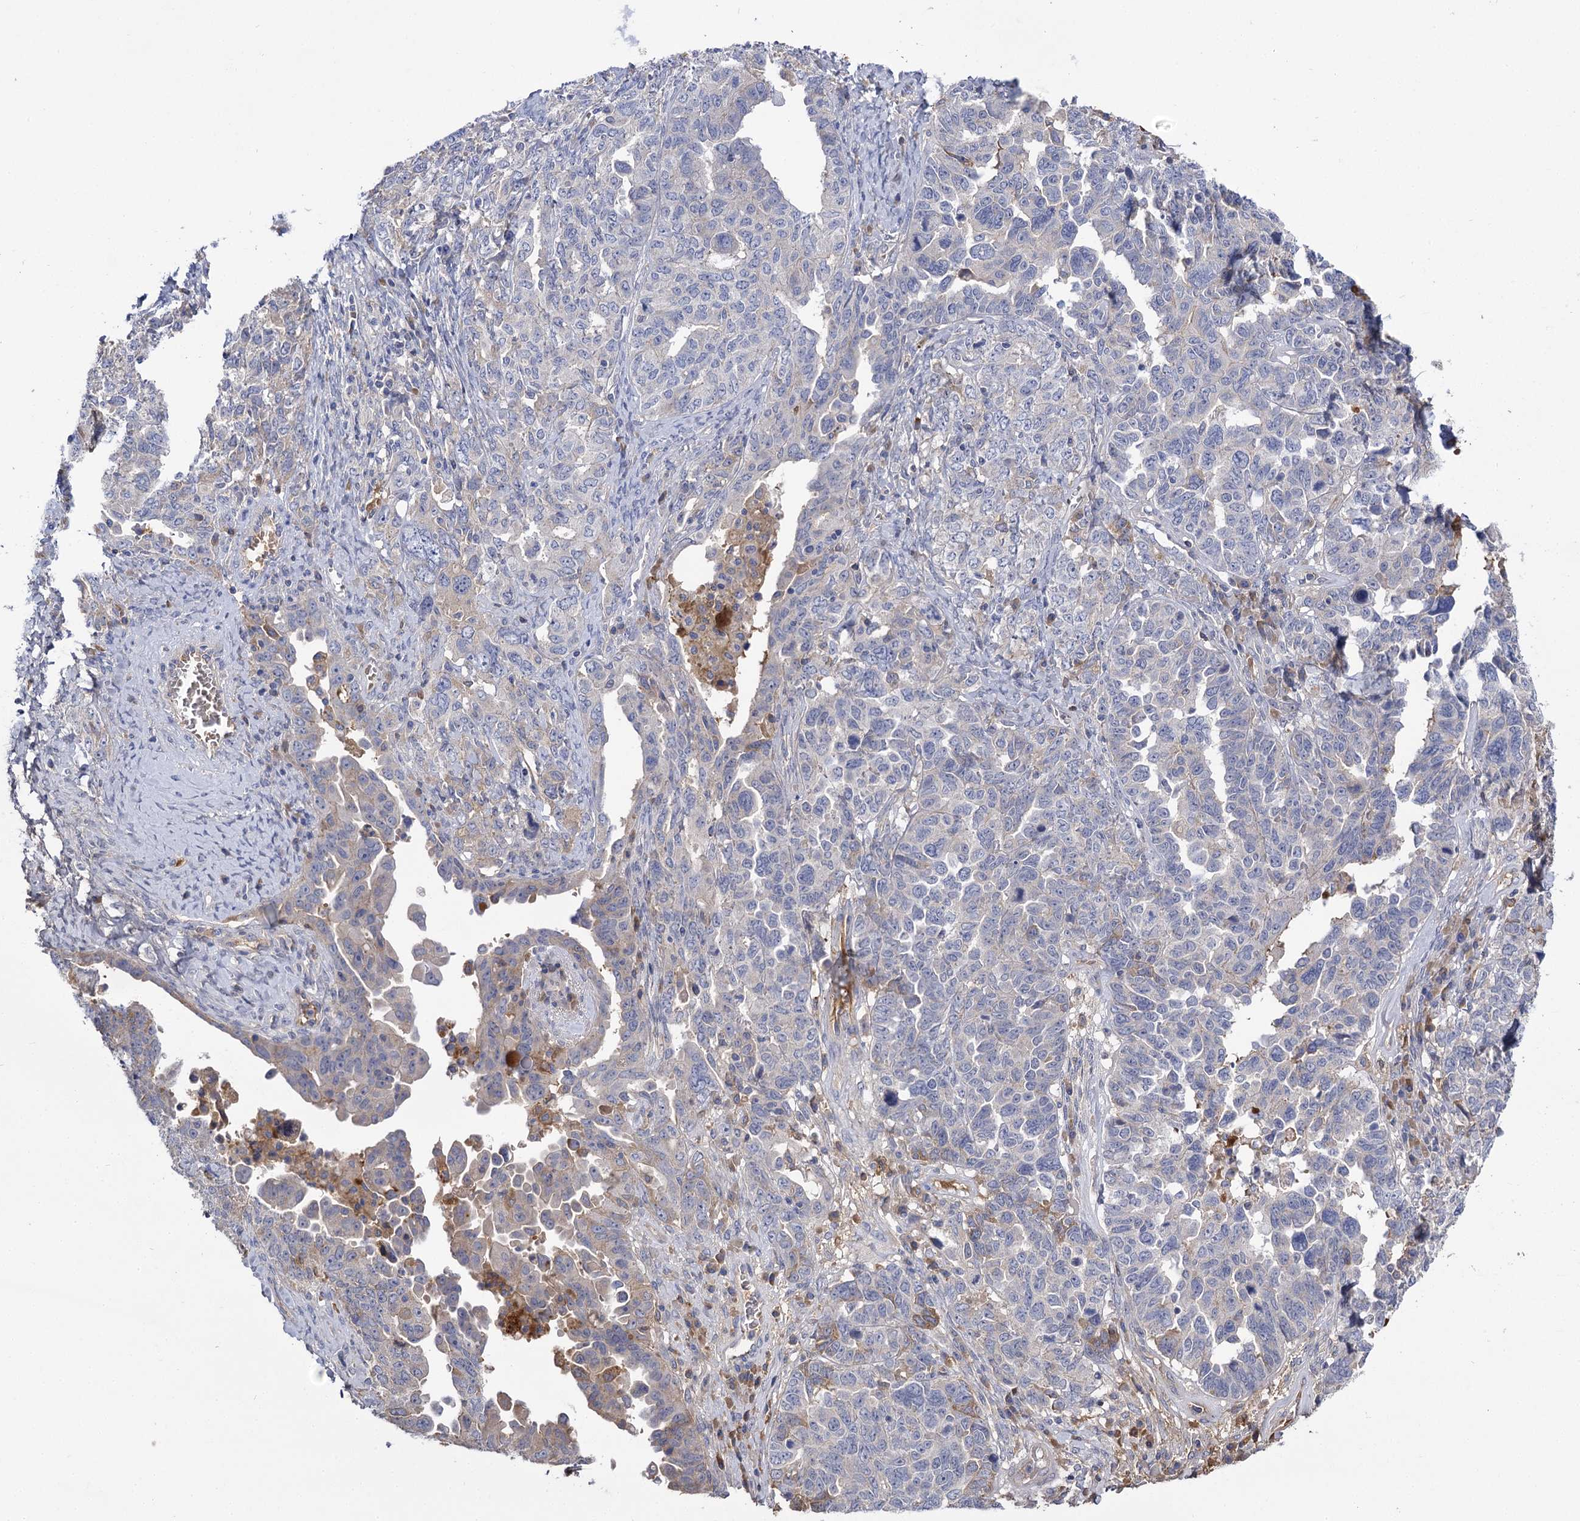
{"staining": {"intensity": "weak", "quantity": "<25%", "location": "cytoplasmic/membranous"}, "tissue": "ovarian cancer", "cell_type": "Tumor cells", "image_type": "cancer", "snomed": [{"axis": "morphology", "description": "Carcinoma, endometroid"}, {"axis": "topography", "description": "Ovary"}], "caption": "Photomicrograph shows no protein staining in tumor cells of ovarian cancer tissue.", "gene": "USP50", "patient": {"sex": "female", "age": 62}}